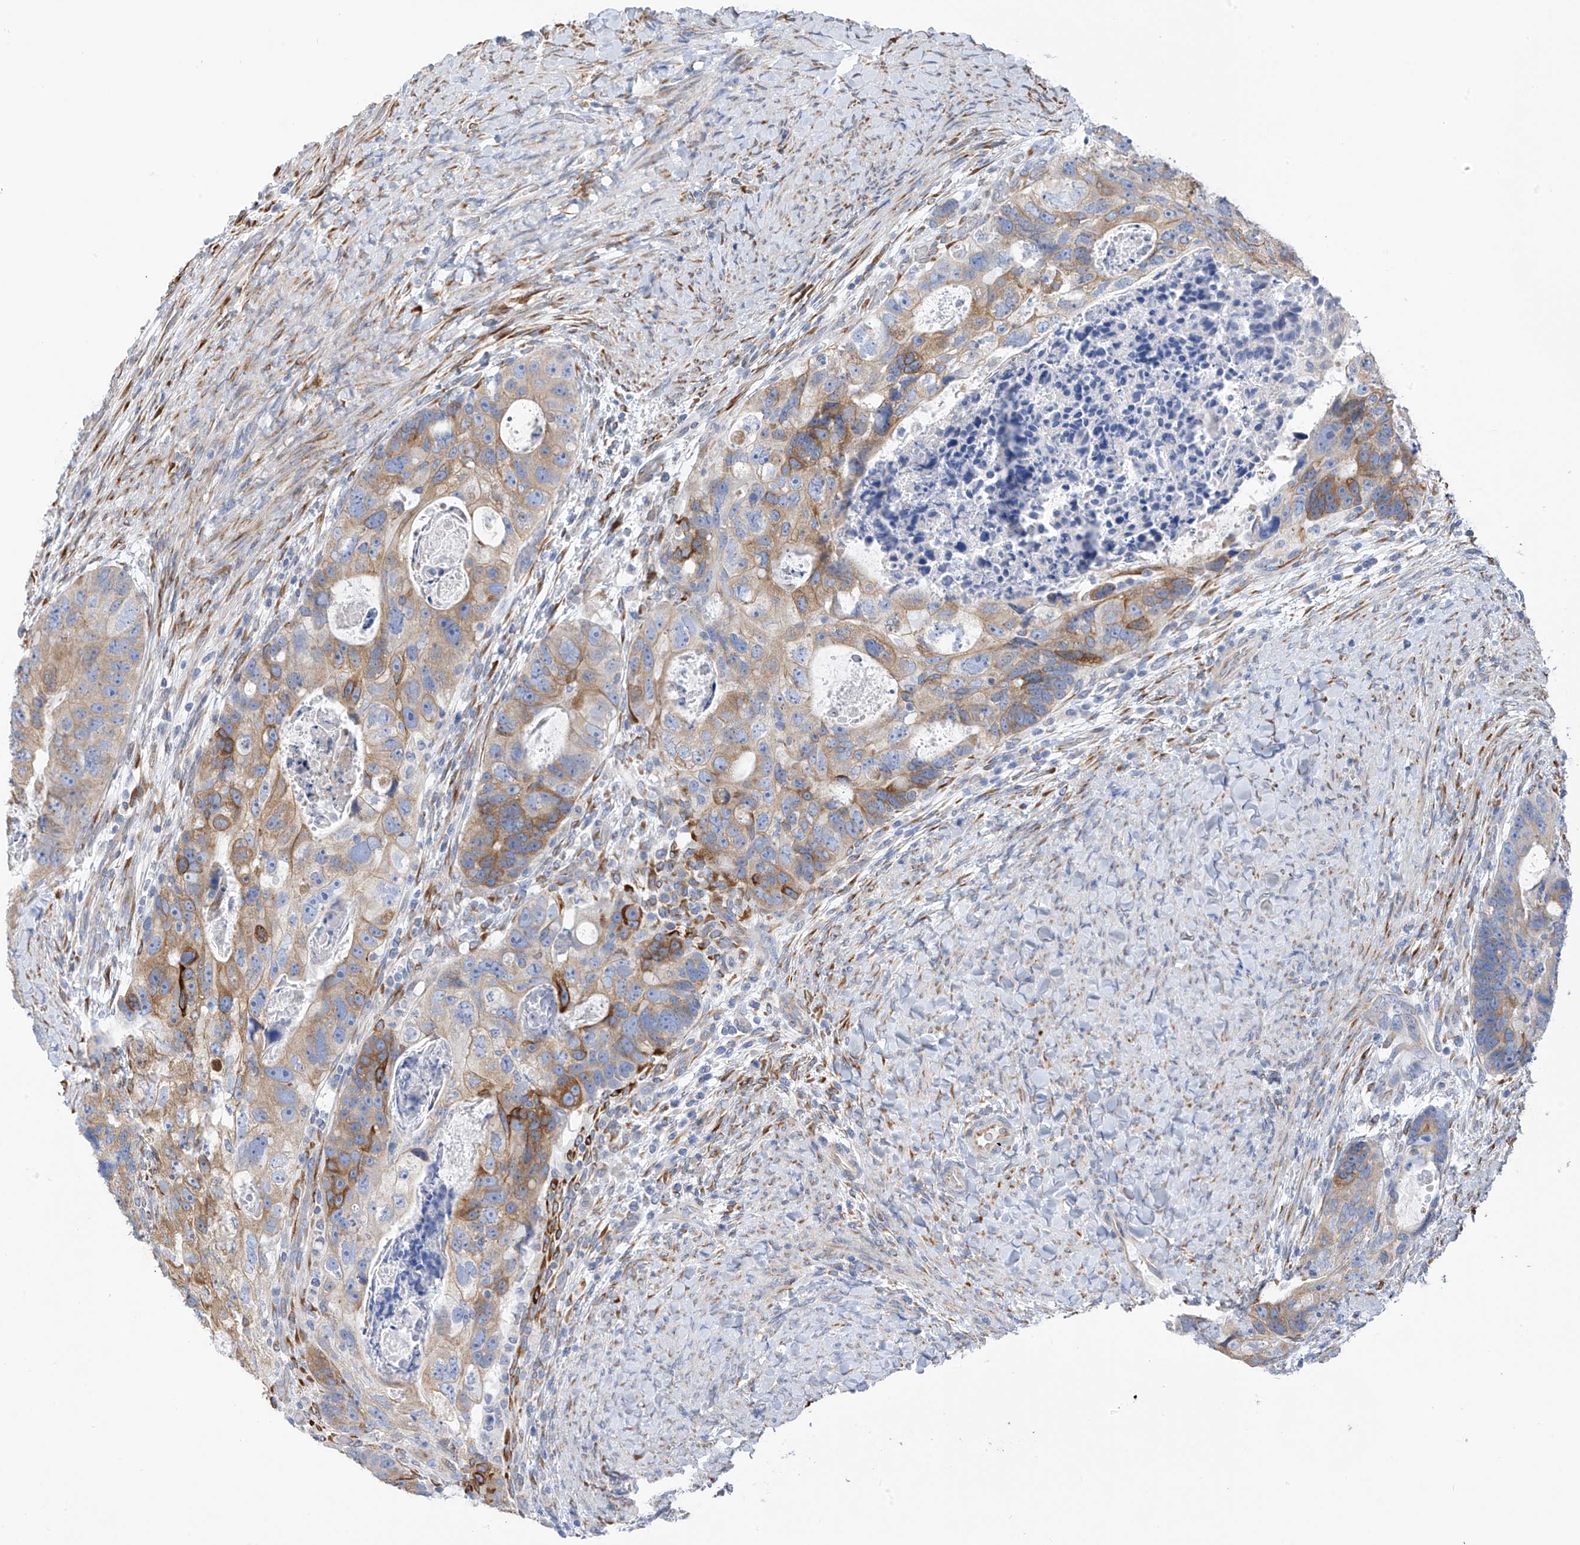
{"staining": {"intensity": "moderate", "quantity": "25%-75%", "location": "cytoplasmic/membranous"}, "tissue": "colorectal cancer", "cell_type": "Tumor cells", "image_type": "cancer", "snomed": [{"axis": "morphology", "description": "Adenocarcinoma, NOS"}, {"axis": "topography", "description": "Rectum"}], "caption": "Colorectal adenocarcinoma stained with a protein marker exhibits moderate staining in tumor cells.", "gene": "RCN2", "patient": {"sex": "male", "age": 59}}